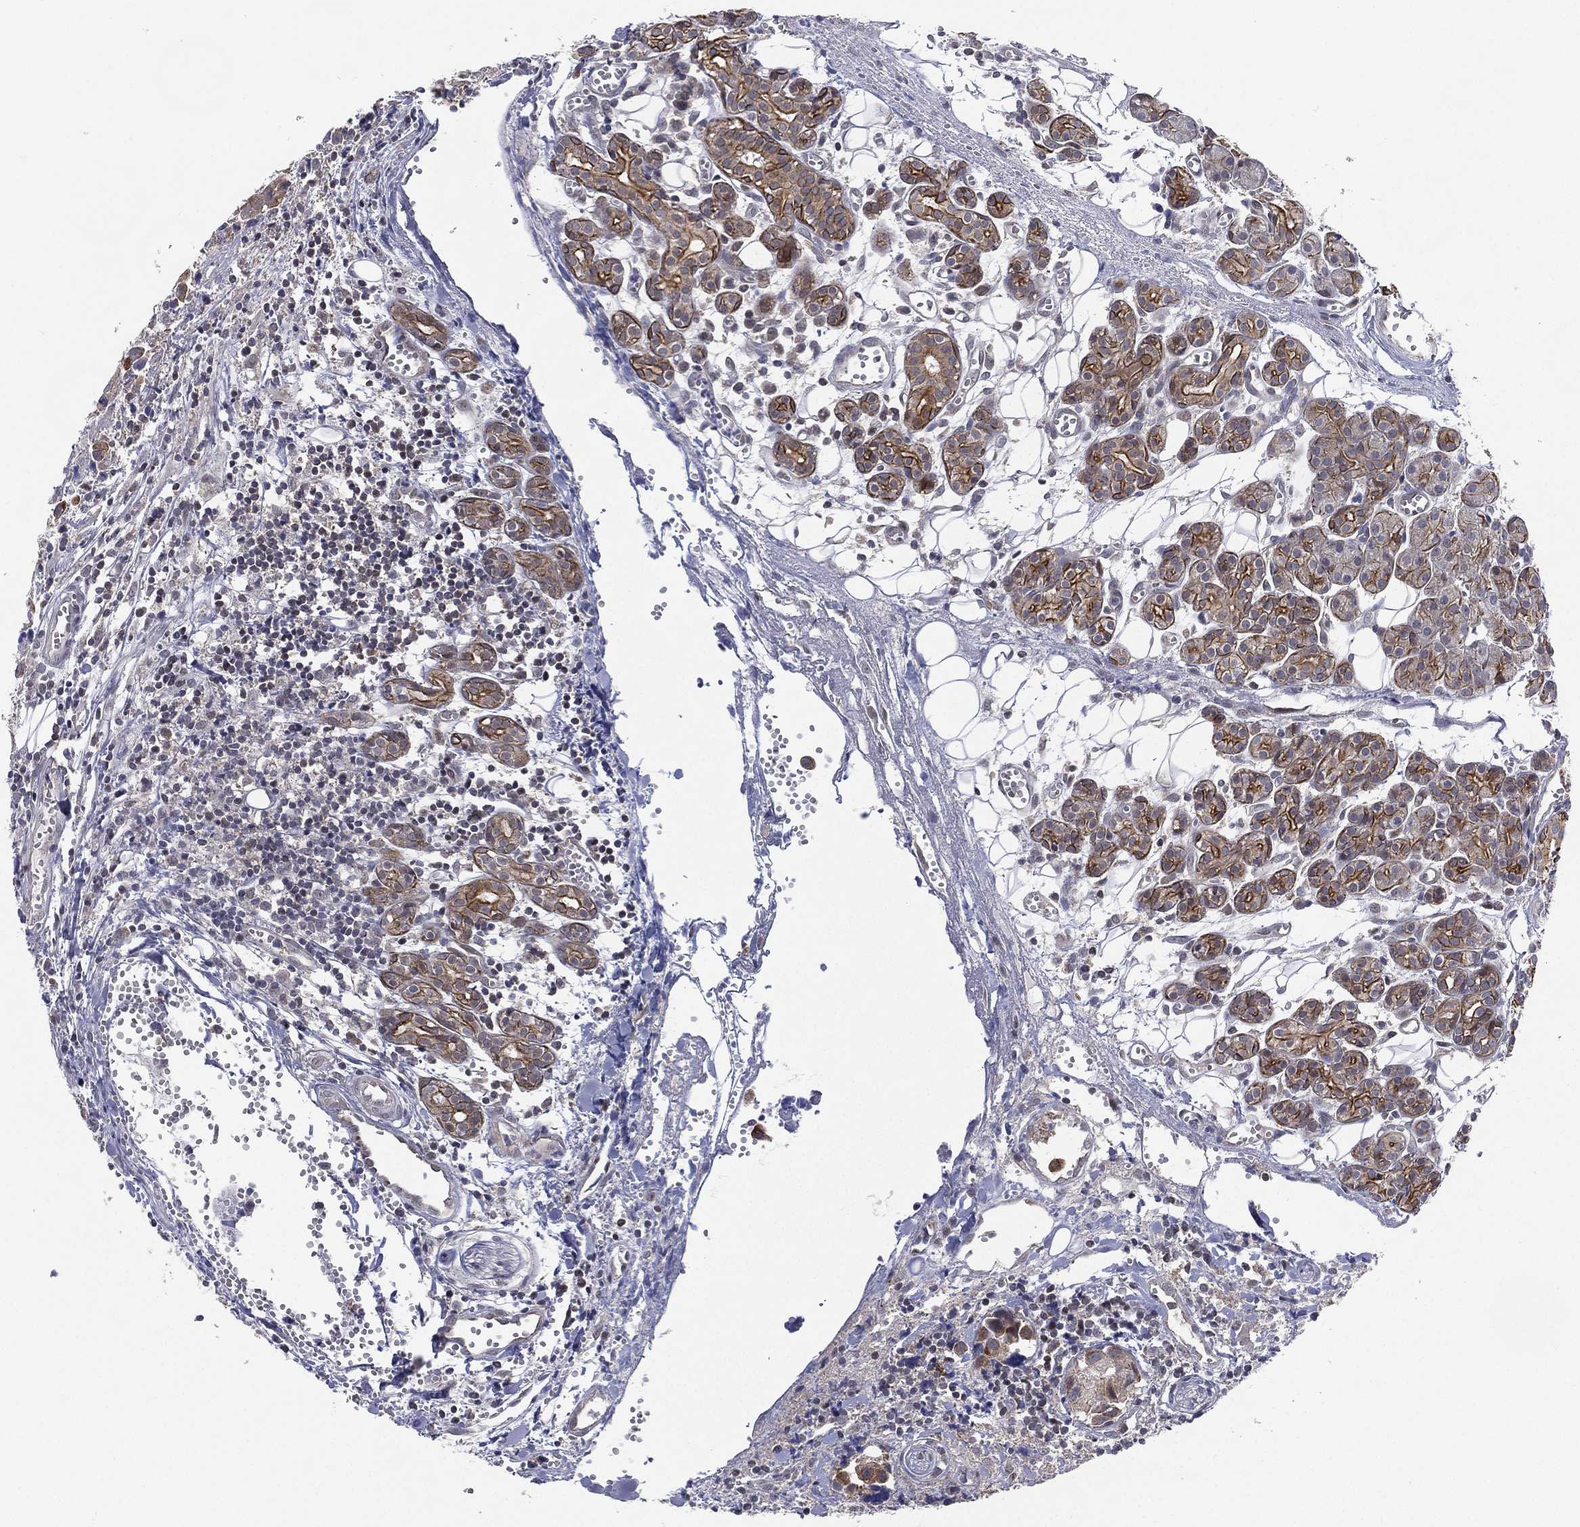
{"staining": {"intensity": "moderate", "quantity": ">75%", "location": "cytoplasmic/membranous"}, "tissue": "head and neck cancer", "cell_type": "Tumor cells", "image_type": "cancer", "snomed": [{"axis": "morphology", "description": "Adenocarcinoma, NOS"}, {"axis": "topography", "description": "Head-Neck"}], "caption": "This is a micrograph of immunohistochemistry staining of head and neck cancer (adenocarcinoma), which shows moderate expression in the cytoplasmic/membranous of tumor cells.", "gene": "KAT14", "patient": {"sex": "male", "age": 76}}